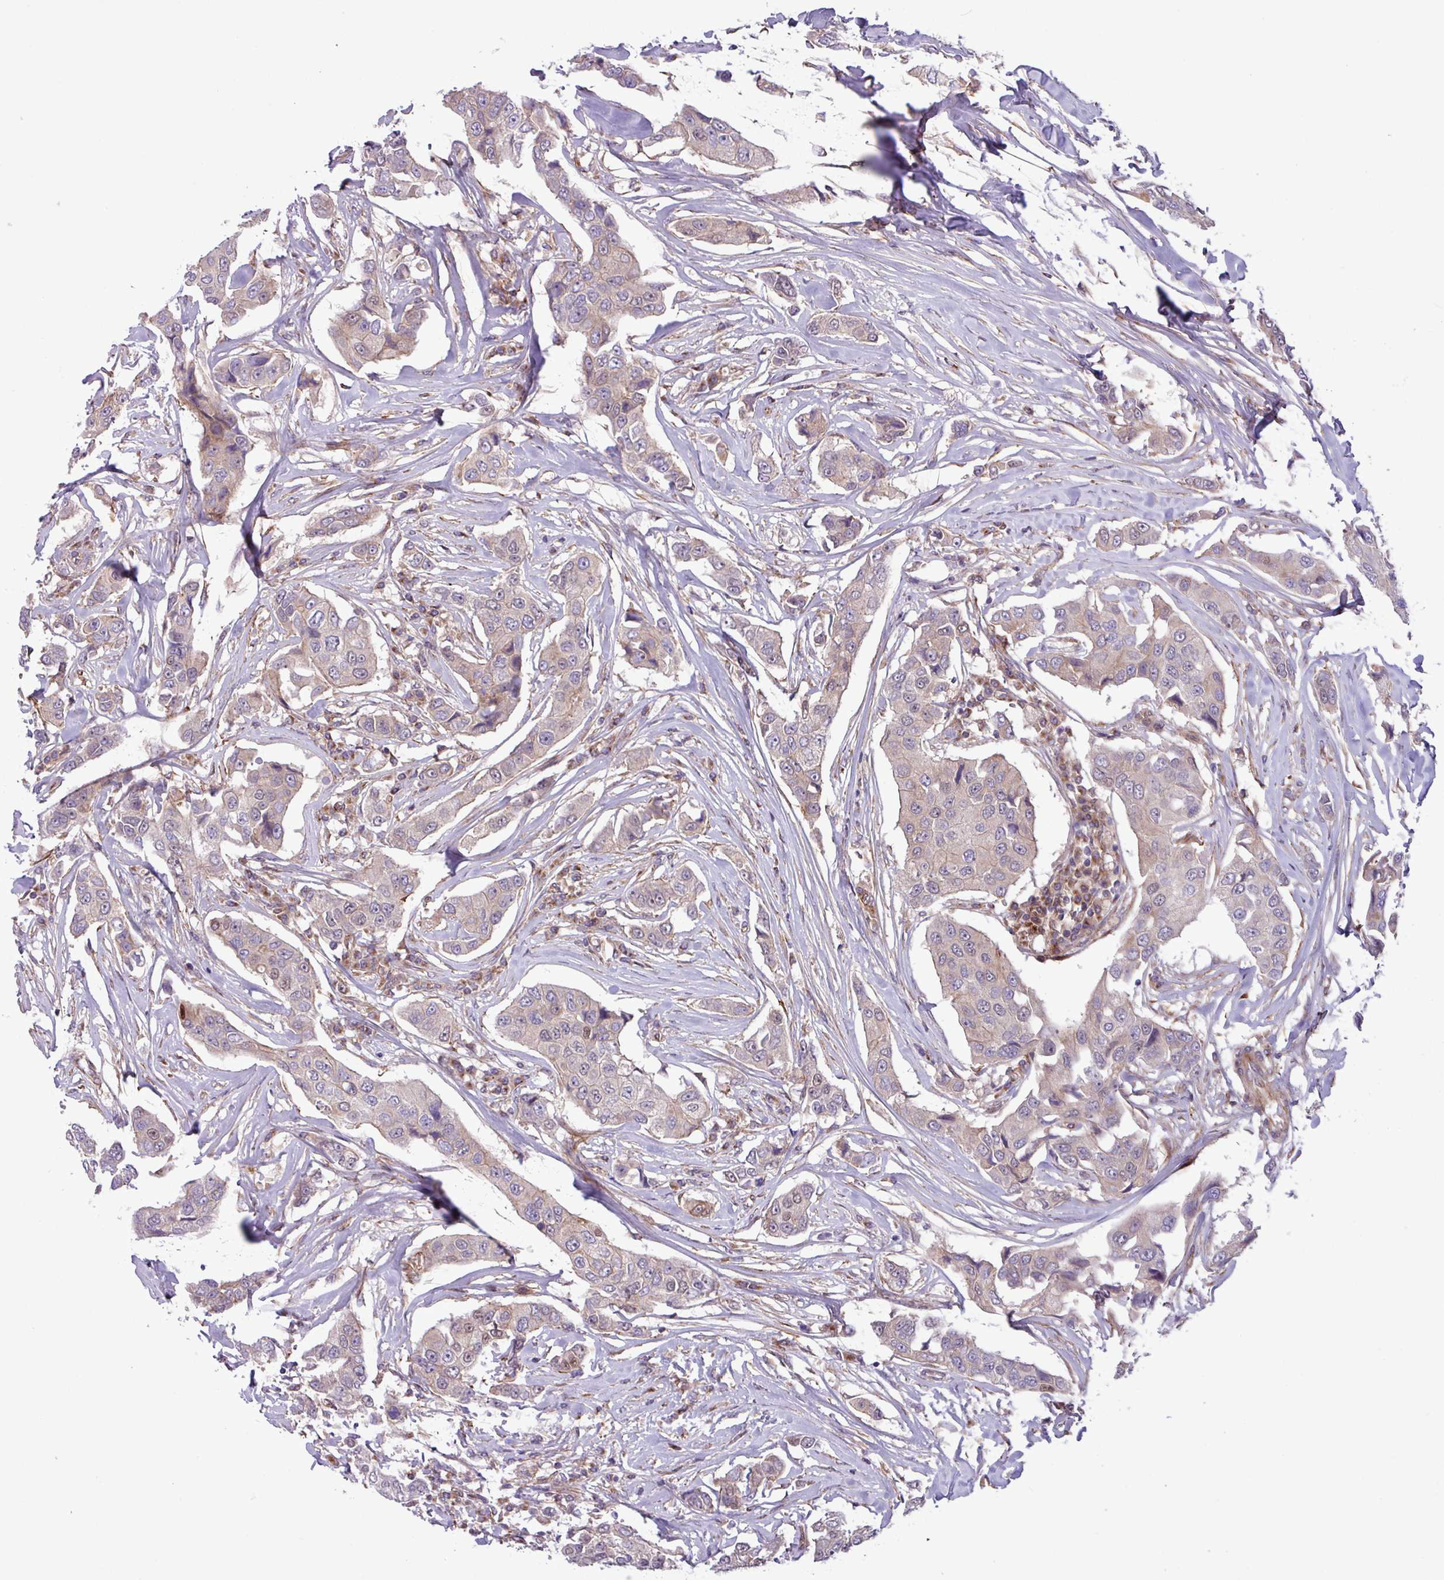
{"staining": {"intensity": "negative", "quantity": "none", "location": "none"}, "tissue": "breast cancer", "cell_type": "Tumor cells", "image_type": "cancer", "snomed": [{"axis": "morphology", "description": "Duct carcinoma"}, {"axis": "topography", "description": "Breast"}], "caption": "Tumor cells are negative for protein expression in human breast cancer (intraductal carcinoma).", "gene": "CNTRL", "patient": {"sex": "female", "age": 80}}